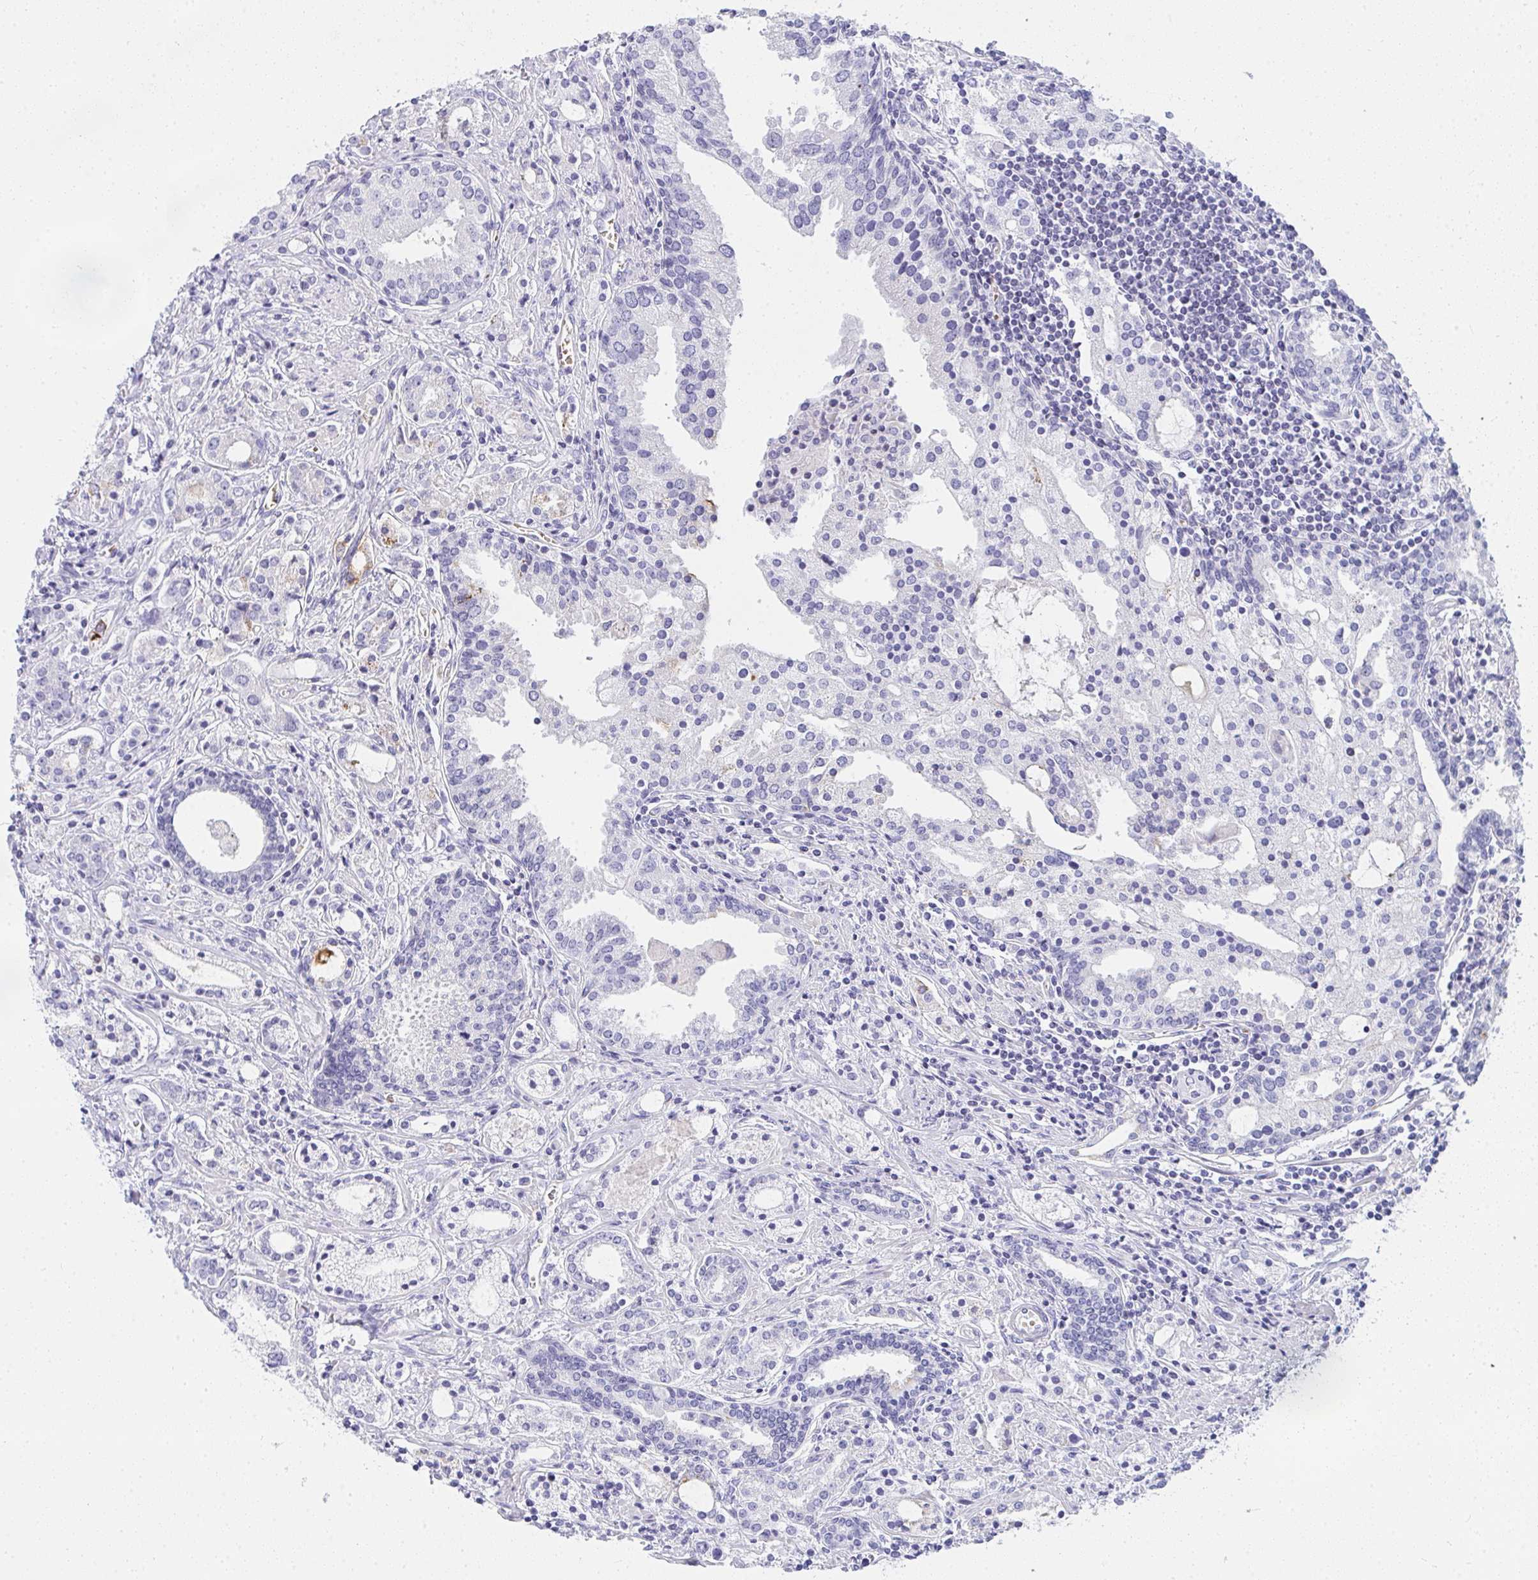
{"staining": {"intensity": "negative", "quantity": "none", "location": "none"}, "tissue": "prostate cancer", "cell_type": "Tumor cells", "image_type": "cancer", "snomed": [{"axis": "morphology", "description": "Adenocarcinoma, Medium grade"}, {"axis": "topography", "description": "Prostate"}], "caption": "DAB immunohistochemical staining of adenocarcinoma (medium-grade) (prostate) shows no significant expression in tumor cells.", "gene": "ZNF182", "patient": {"sex": "male", "age": 57}}